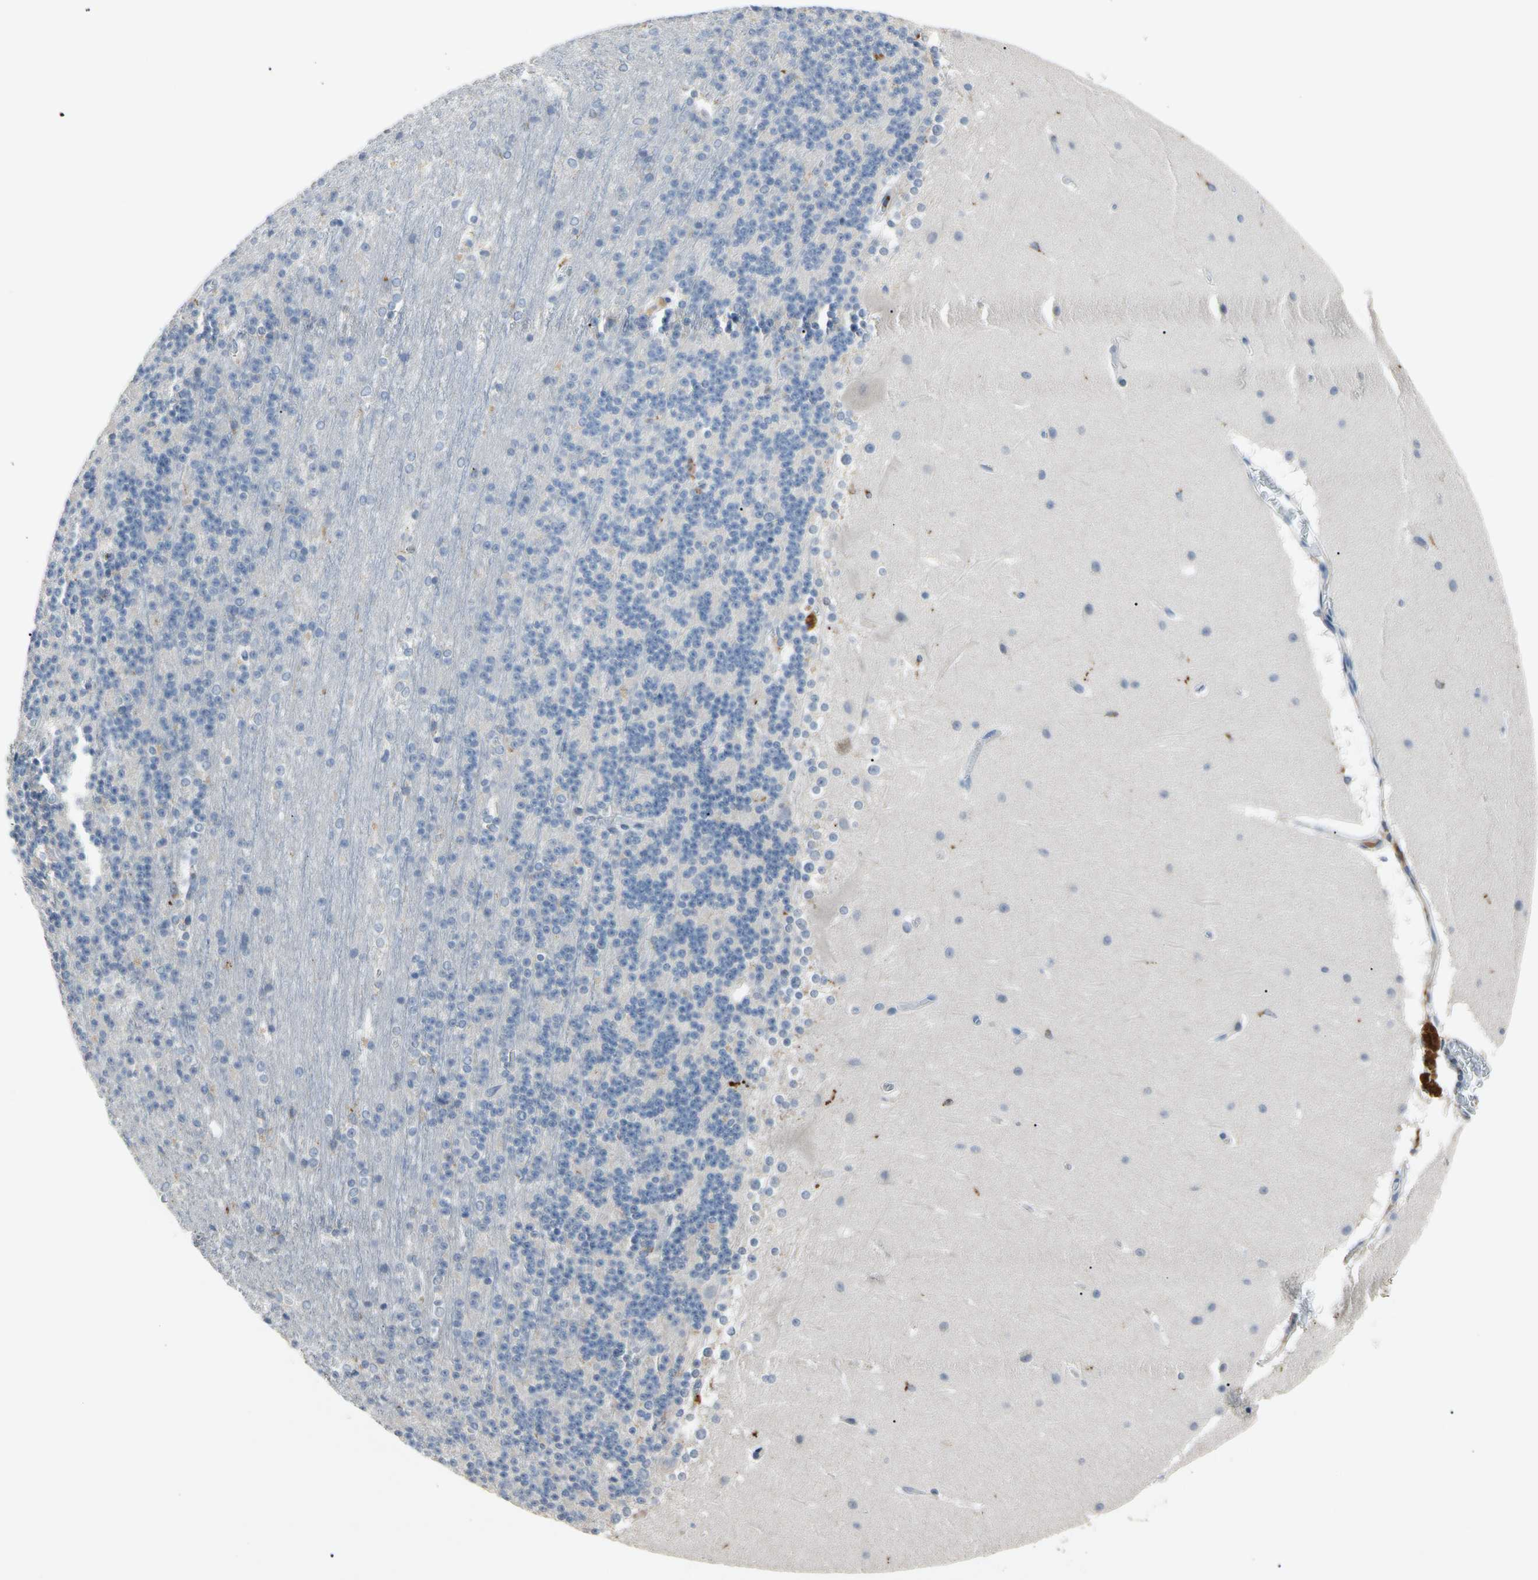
{"staining": {"intensity": "negative", "quantity": "none", "location": "none"}, "tissue": "cerebellum", "cell_type": "Cells in granular layer", "image_type": "normal", "snomed": [{"axis": "morphology", "description": "Normal tissue, NOS"}, {"axis": "topography", "description": "Cerebellum"}], "caption": "DAB (3,3'-diaminobenzidine) immunohistochemical staining of unremarkable cerebellum demonstrates no significant positivity in cells in granular layer. The staining is performed using DAB brown chromogen with nuclei counter-stained in using hematoxylin.", "gene": "ADA2", "patient": {"sex": "female", "age": 19}}